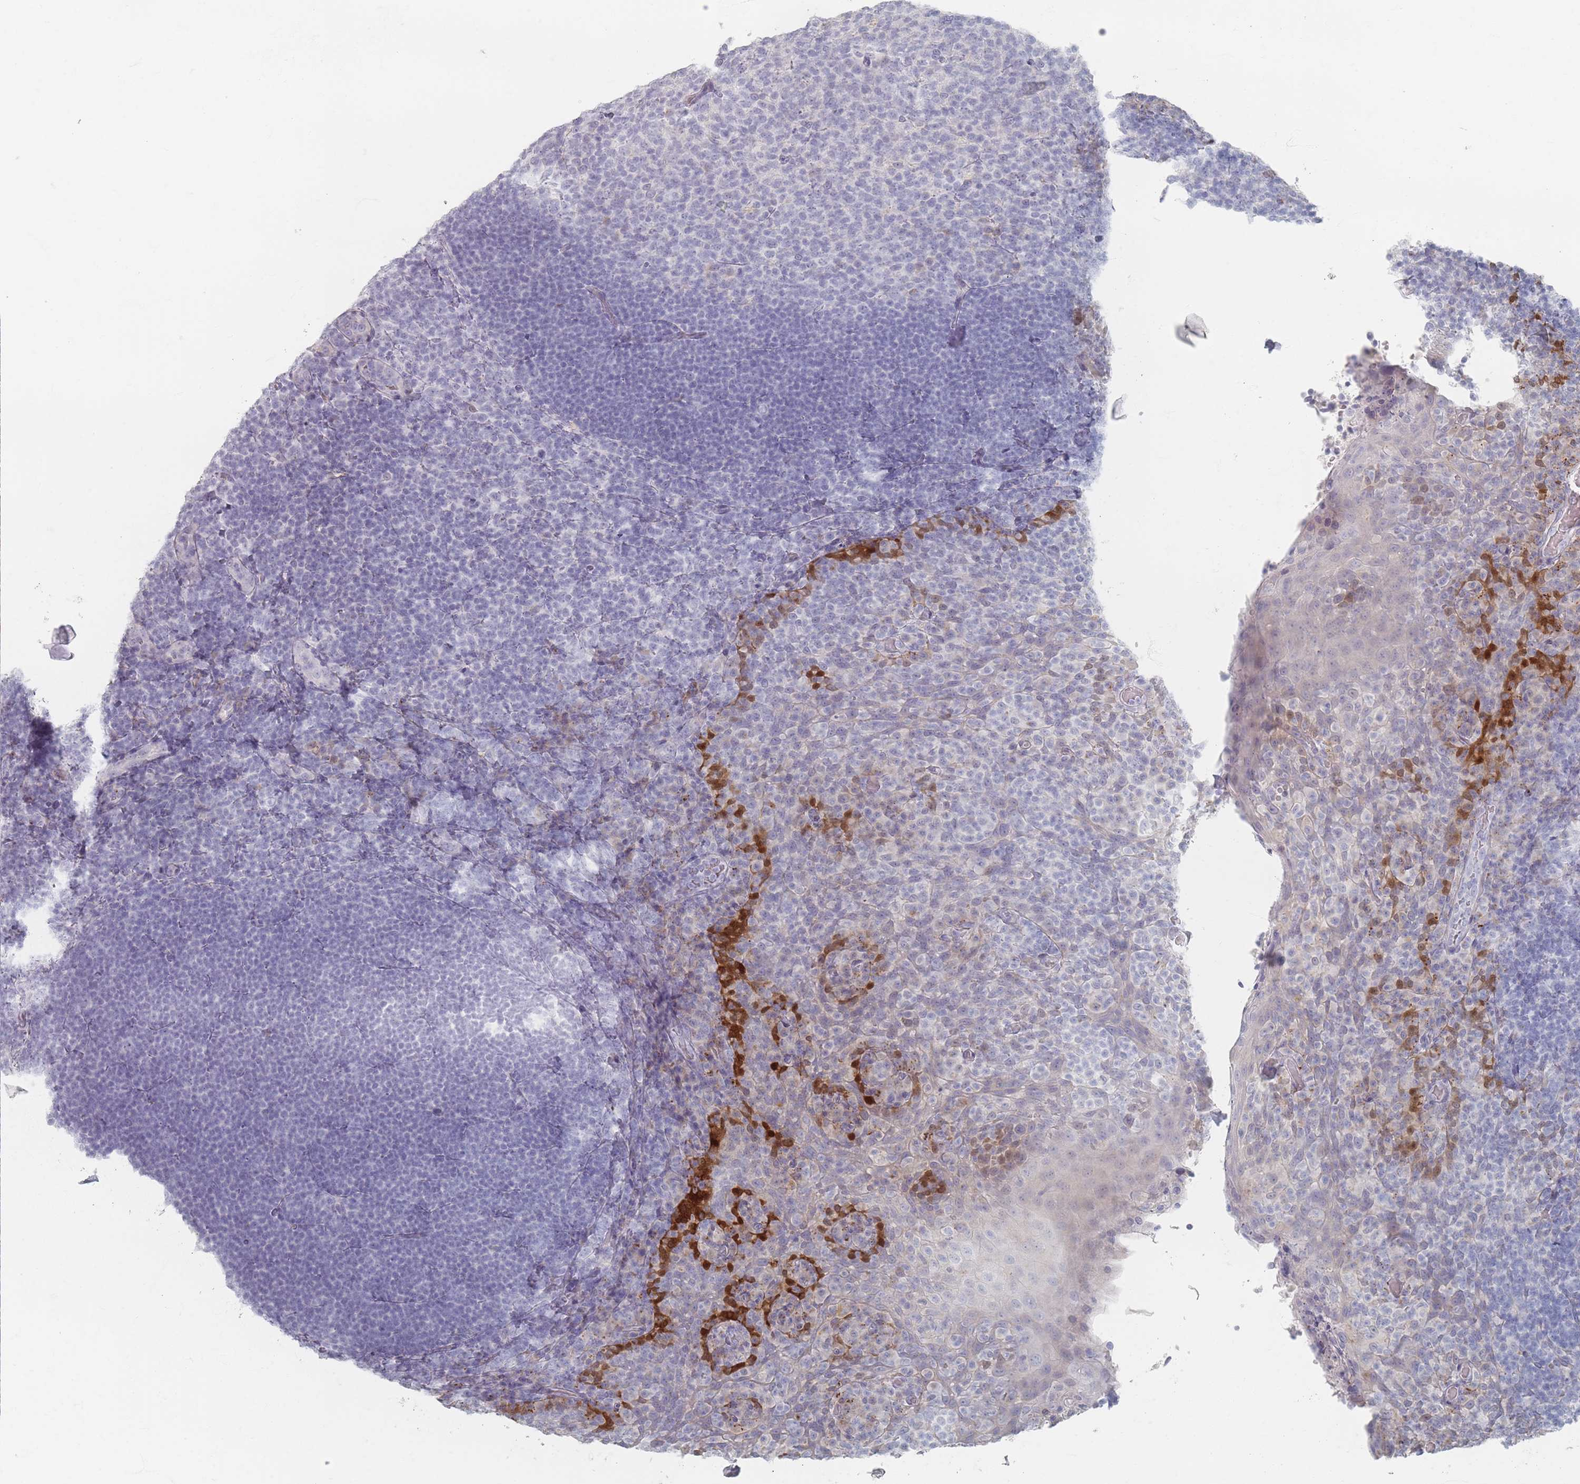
{"staining": {"intensity": "negative", "quantity": "none", "location": "none"}, "tissue": "tonsil", "cell_type": "Germinal center cells", "image_type": "normal", "snomed": [{"axis": "morphology", "description": "Normal tissue, NOS"}, {"axis": "topography", "description": "Tonsil"}], "caption": "IHC image of benign tonsil stained for a protein (brown), which exhibits no staining in germinal center cells. The staining is performed using DAB (3,3'-diaminobenzidine) brown chromogen with nuclei counter-stained in using hematoxylin.", "gene": "ENSG00000251357", "patient": {"sex": "female", "age": 10}}